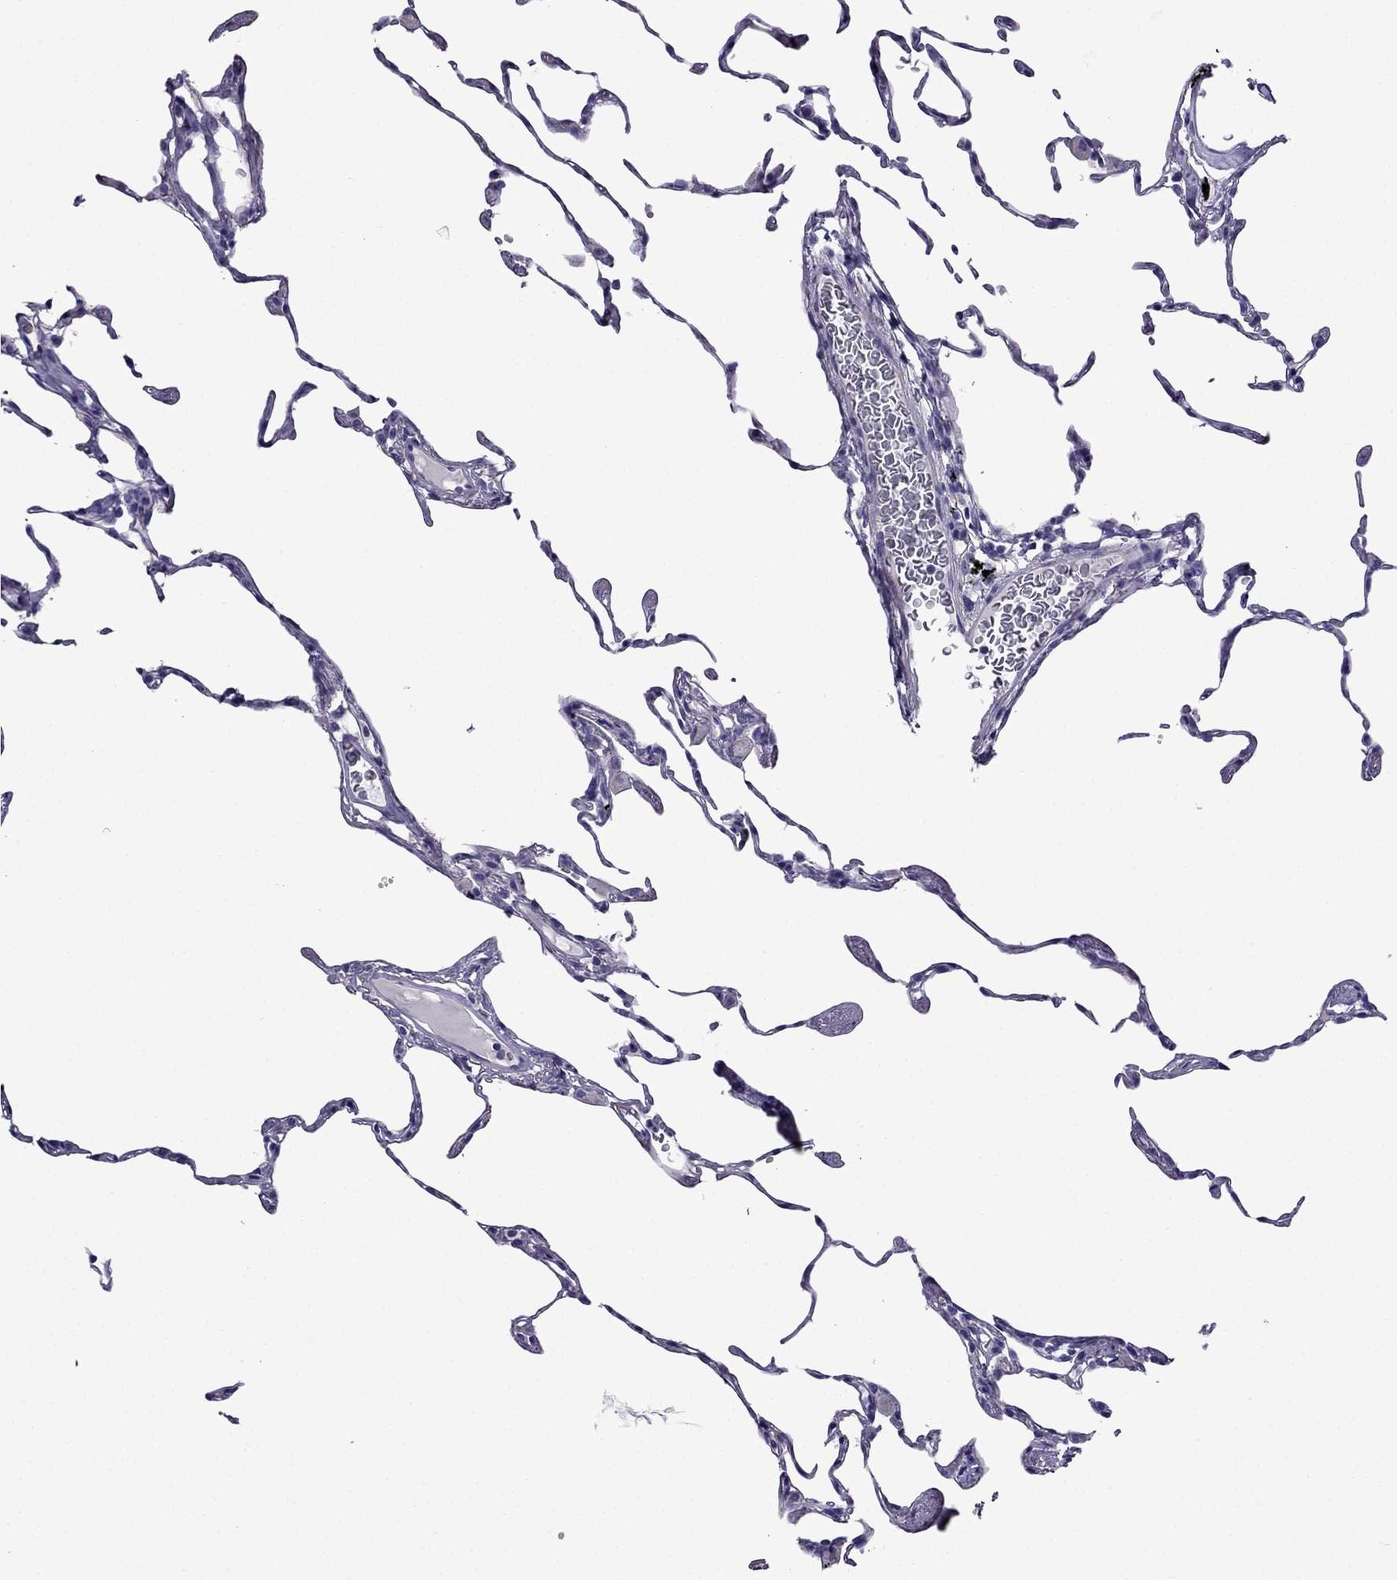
{"staining": {"intensity": "negative", "quantity": "none", "location": "none"}, "tissue": "lung", "cell_type": "Alveolar cells", "image_type": "normal", "snomed": [{"axis": "morphology", "description": "Normal tissue, NOS"}, {"axis": "topography", "description": "Lung"}], "caption": "High magnification brightfield microscopy of unremarkable lung stained with DAB (brown) and counterstained with hematoxylin (blue): alveolar cells show no significant positivity. Brightfield microscopy of immunohistochemistry (IHC) stained with DAB (3,3'-diaminobenzidine) (brown) and hematoxylin (blue), captured at high magnification.", "gene": "TDRD1", "patient": {"sex": "female", "age": 57}}